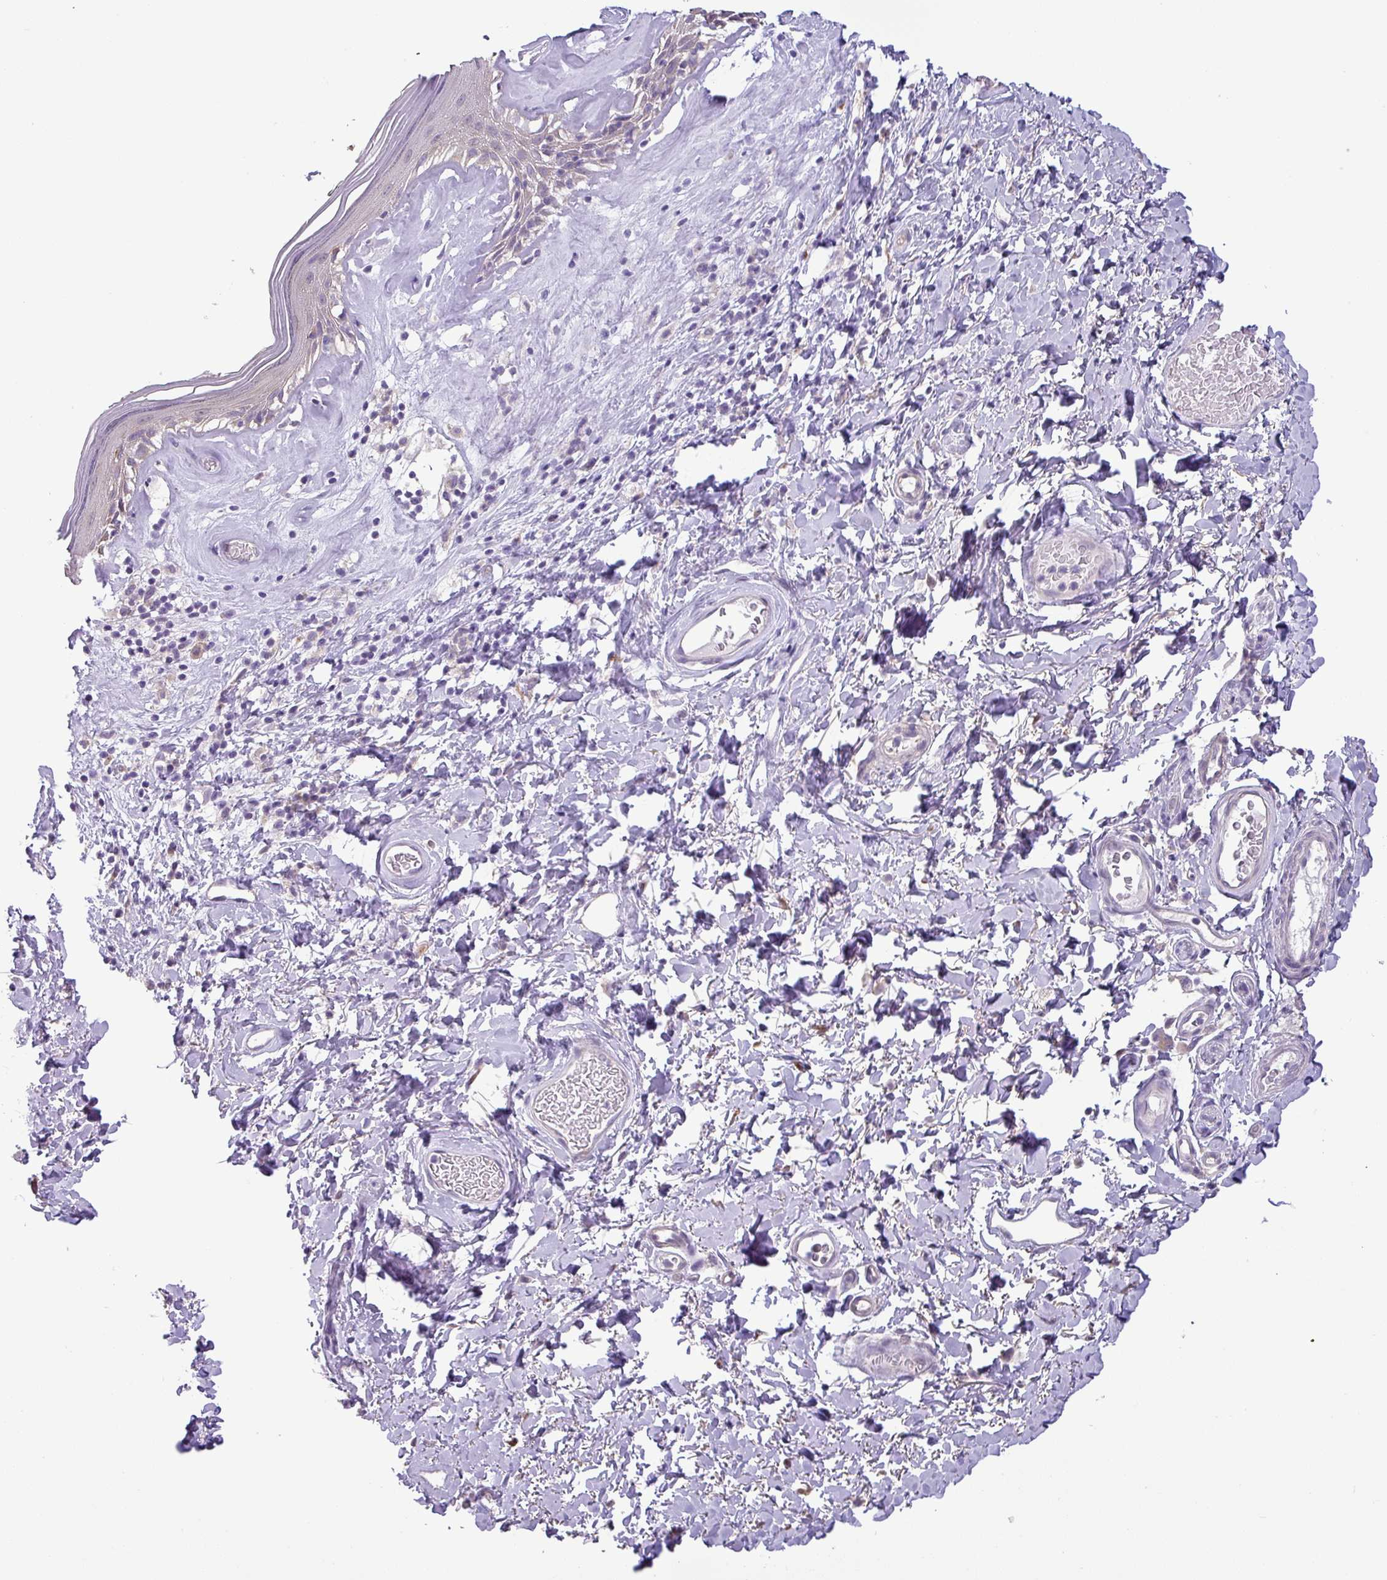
{"staining": {"intensity": "weak", "quantity": "25%-75%", "location": "cytoplasmic/membranous"}, "tissue": "skin", "cell_type": "Epidermal cells", "image_type": "normal", "snomed": [{"axis": "morphology", "description": "Normal tissue, NOS"}, {"axis": "morphology", "description": "Inflammation, NOS"}, {"axis": "topography", "description": "Vulva"}], "caption": "Weak cytoplasmic/membranous expression for a protein is appreciated in about 25%-75% of epidermal cells of unremarkable skin using immunohistochemistry (IHC).", "gene": "GALNT12", "patient": {"sex": "female", "age": 86}}